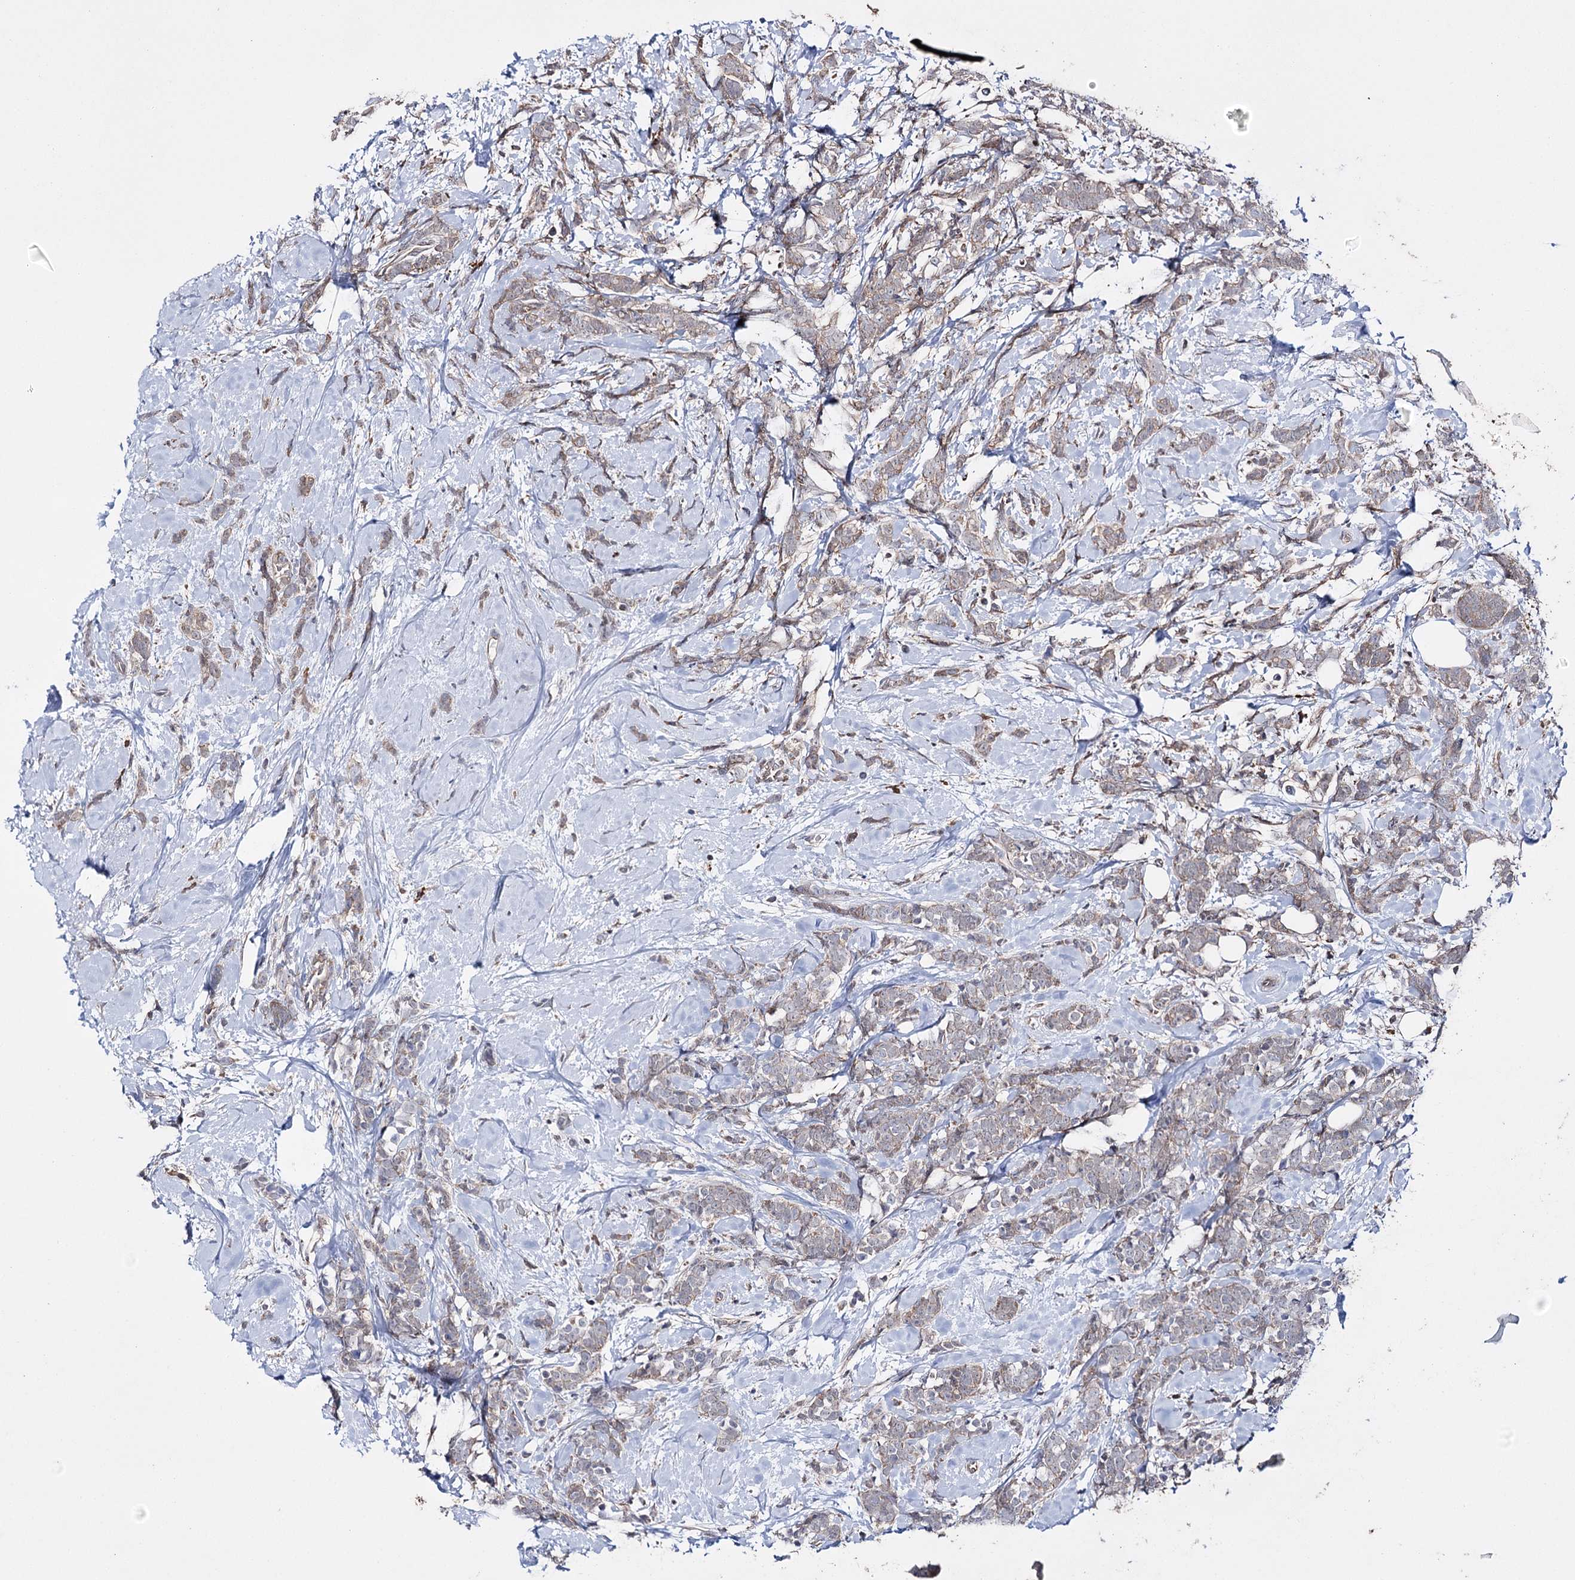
{"staining": {"intensity": "moderate", "quantity": ">75%", "location": "cytoplasmic/membranous"}, "tissue": "breast cancer", "cell_type": "Tumor cells", "image_type": "cancer", "snomed": [{"axis": "morphology", "description": "Lobular carcinoma"}, {"axis": "topography", "description": "Breast"}], "caption": "A medium amount of moderate cytoplasmic/membranous expression is present in approximately >75% of tumor cells in lobular carcinoma (breast) tissue. (Stains: DAB (3,3'-diaminobenzidine) in brown, nuclei in blue, Microscopy: brightfield microscopy at high magnification).", "gene": "PTER", "patient": {"sex": "female", "age": 58}}